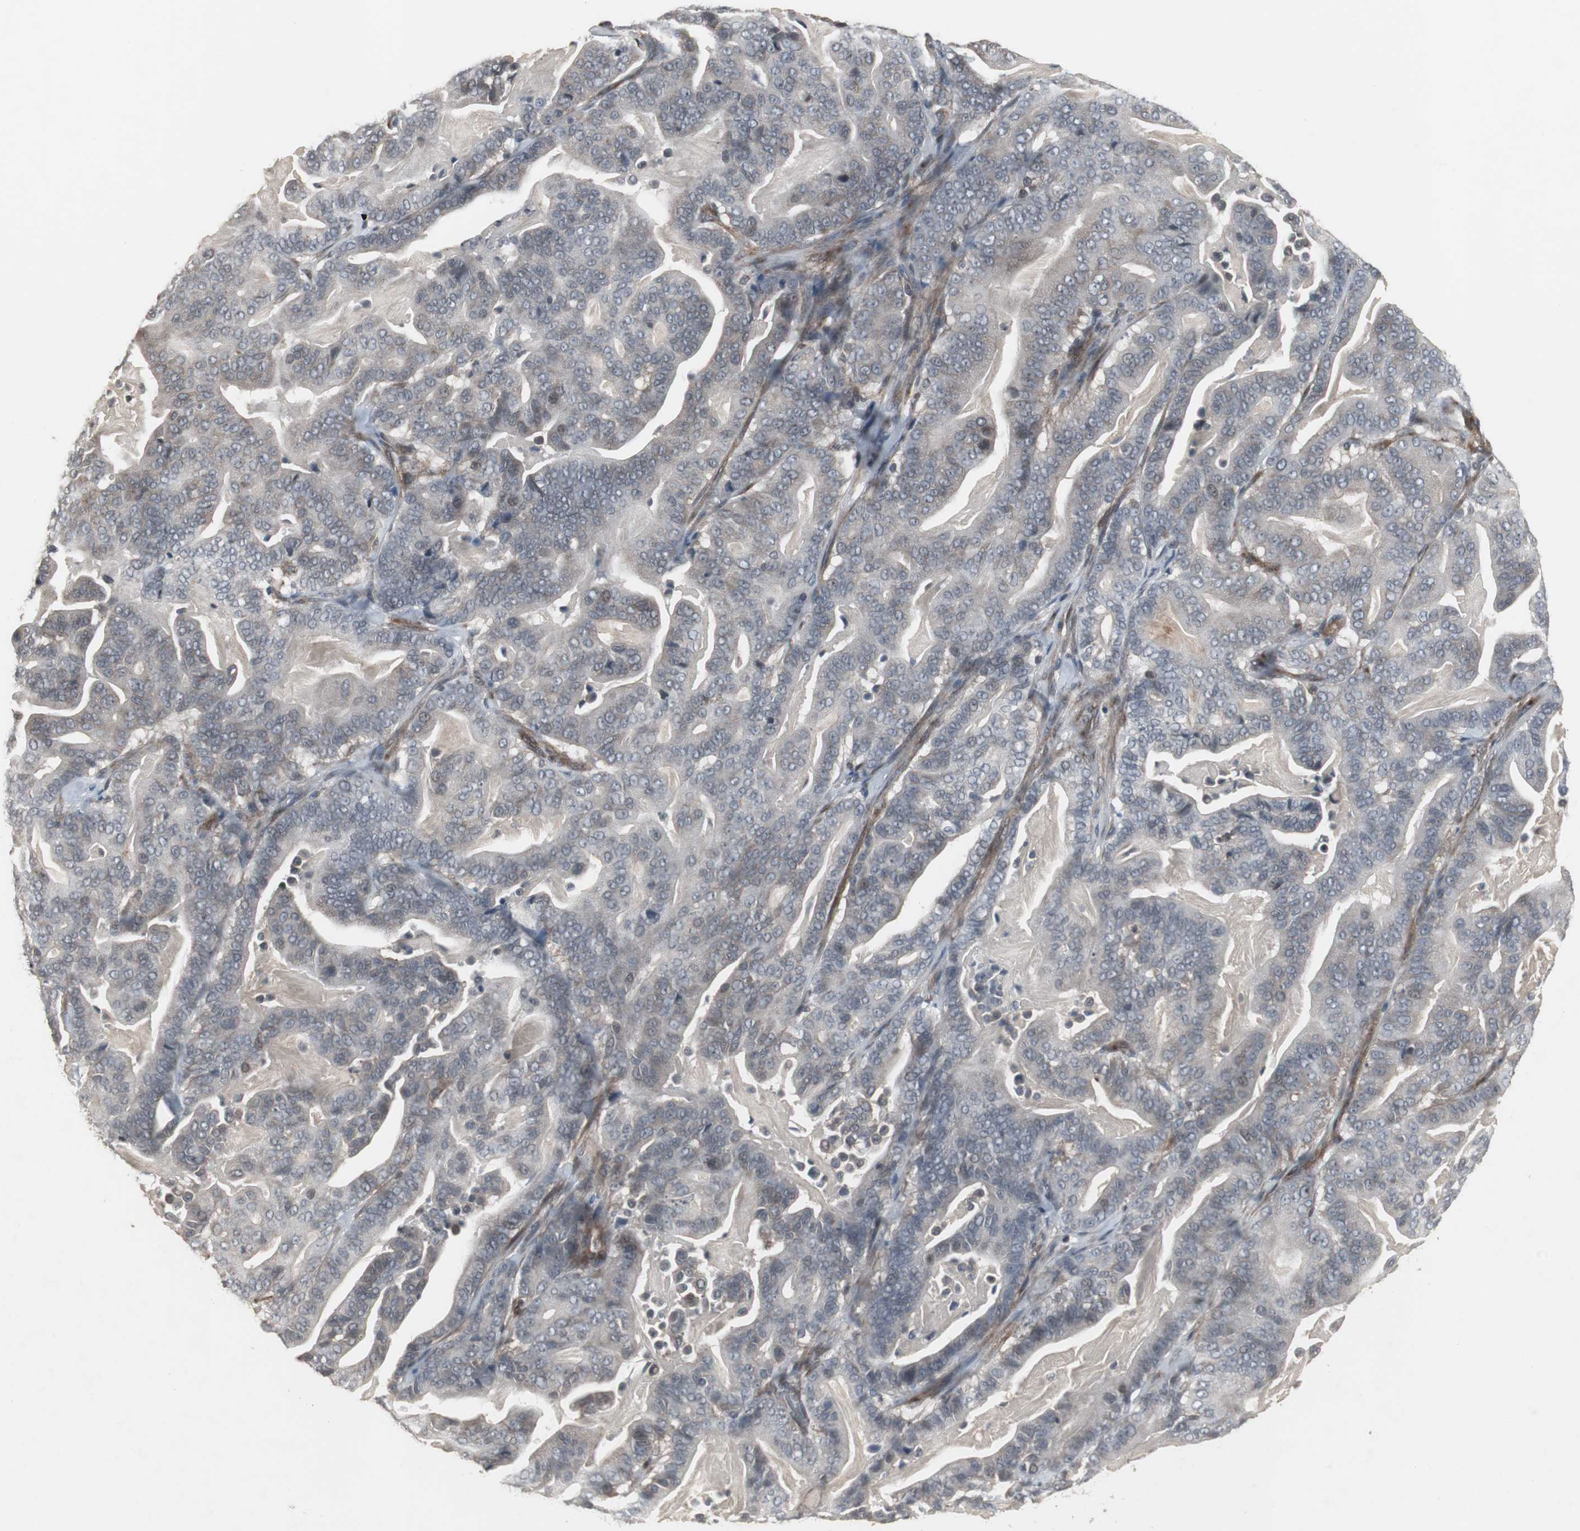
{"staining": {"intensity": "weak", "quantity": "25%-75%", "location": "cytoplasmic/membranous"}, "tissue": "pancreatic cancer", "cell_type": "Tumor cells", "image_type": "cancer", "snomed": [{"axis": "morphology", "description": "Adenocarcinoma, NOS"}, {"axis": "topography", "description": "Pancreas"}], "caption": "Adenocarcinoma (pancreatic) was stained to show a protein in brown. There is low levels of weak cytoplasmic/membranous positivity in approximately 25%-75% of tumor cells.", "gene": "ATP2B2", "patient": {"sex": "male", "age": 63}}